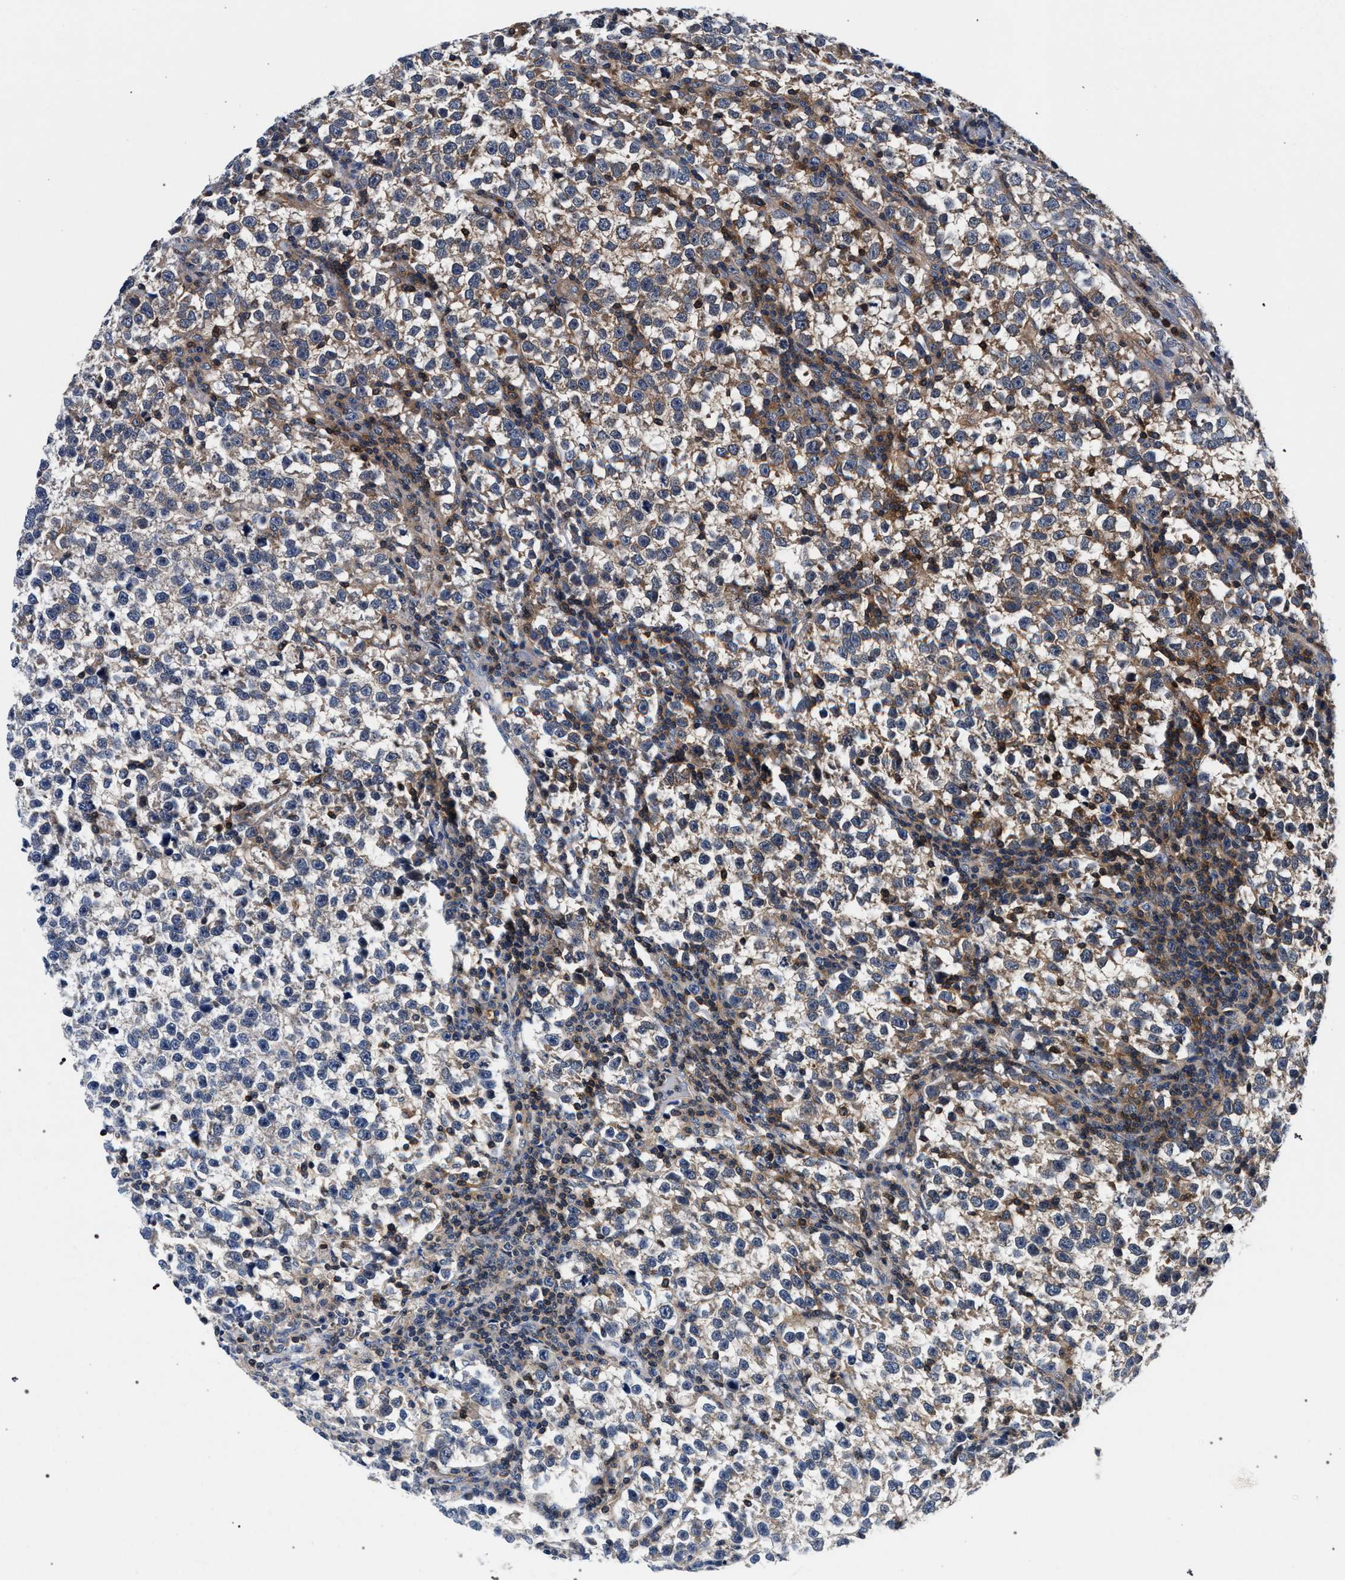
{"staining": {"intensity": "weak", "quantity": "<25%", "location": "cytoplasmic/membranous"}, "tissue": "testis cancer", "cell_type": "Tumor cells", "image_type": "cancer", "snomed": [{"axis": "morphology", "description": "Normal tissue, NOS"}, {"axis": "morphology", "description": "Seminoma, NOS"}, {"axis": "topography", "description": "Testis"}], "caption": "Immunohistochemical staining of seminoma (testis) shows no significant positivity in tumor cells.", "gene": "LASP1", "patient": {"sex": "male", "age": 43}}